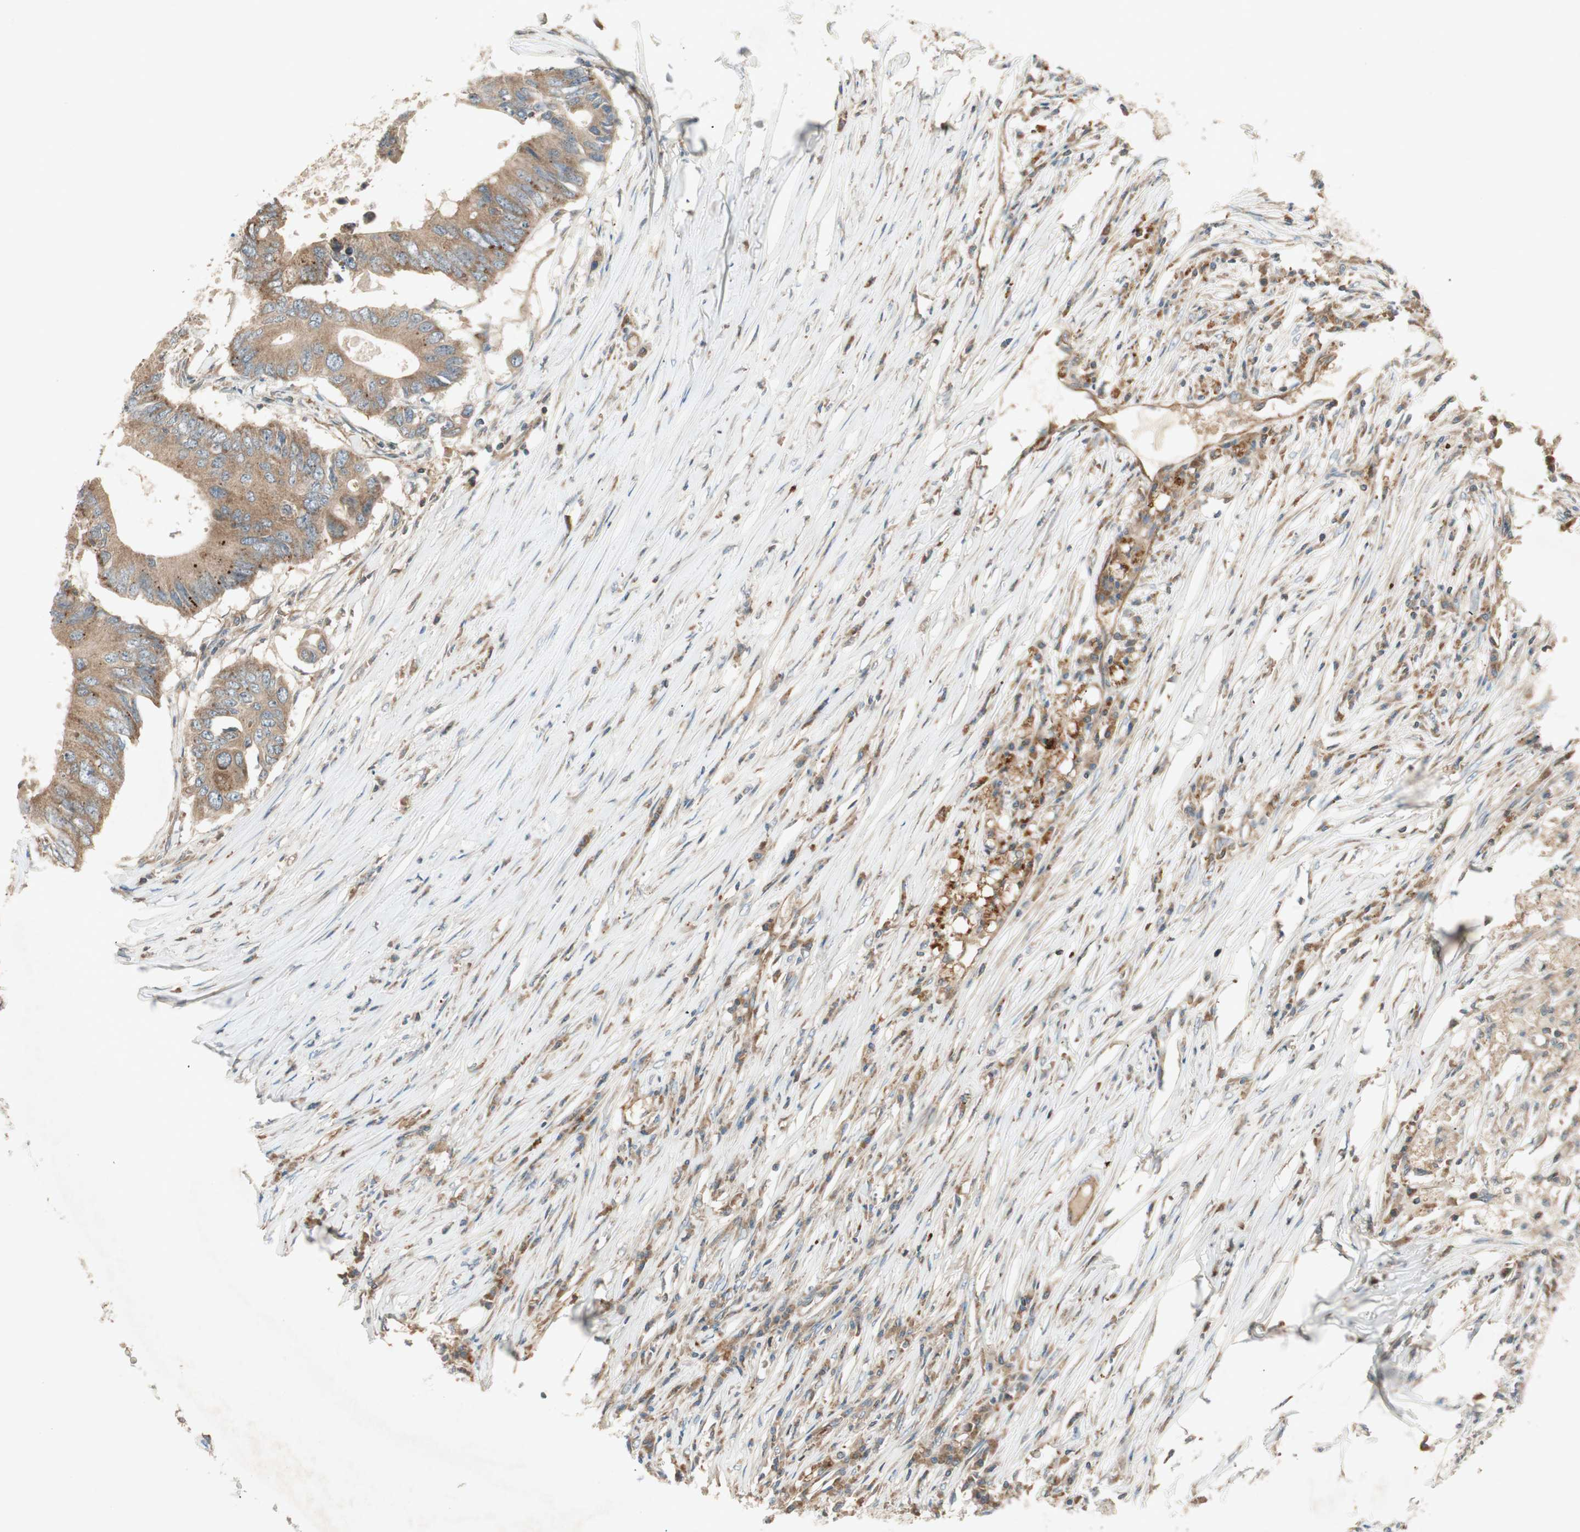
{"staining": {"intensity": "moderate", "quantity": ">75%", "location": "cytoplasmic/membranous"}, "tissue": "colorectal cancer", "cell_type": "Tumor cells", "image_type": "cancer", "snomed": [{"axis": "morphology", "description": "Adenocarcinoma, NOS"}, {"axis": "topography", "description": "Colon"}], "caption": "This micrograph reveals immunohistochemistry staining of human adenocarcinoma (colorectal), with medium moderate cytoplasmic/membranous expression in about >75% of tumor cells.", "gene": "CHADL", "patient": {"sex": "male", "age": 71}}